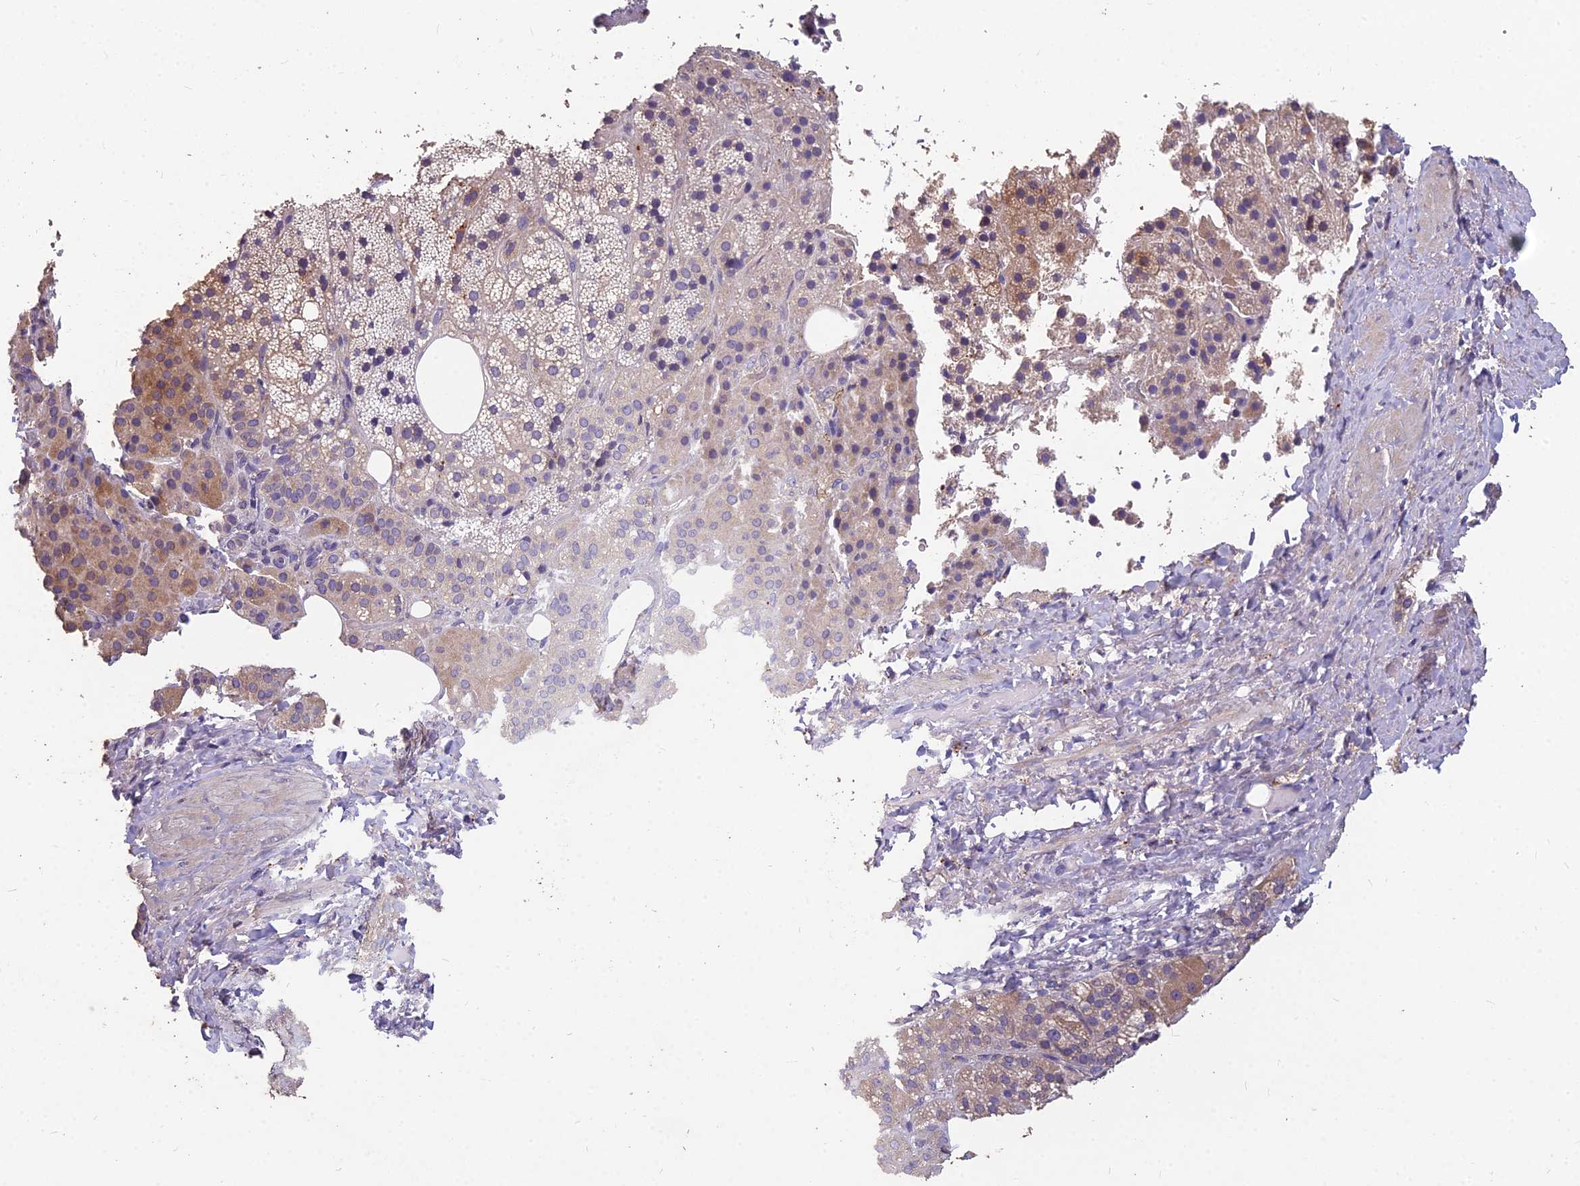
{"staining": {"intensity": "moderate", "quantity": ">75%", "location": "cytoplasmic/membranous"}, "tissue": "adrenal gland", "cell_type": "Glandular cells", "image_type": "normal", "snomed": [{"axis": "morphology", "description": "Normal tissue, NOS"}, {"axis": "topography", "description": "Adrenal gland"}], "caption": "Immunohistochemical staining of benign human adrenal gland demonstrates moderate cytoplasmic/membranous protein positivity in about >75% of glandular cells.", "gene": "CEACAM16", "patient": {"sex": "female", "age": 59}}